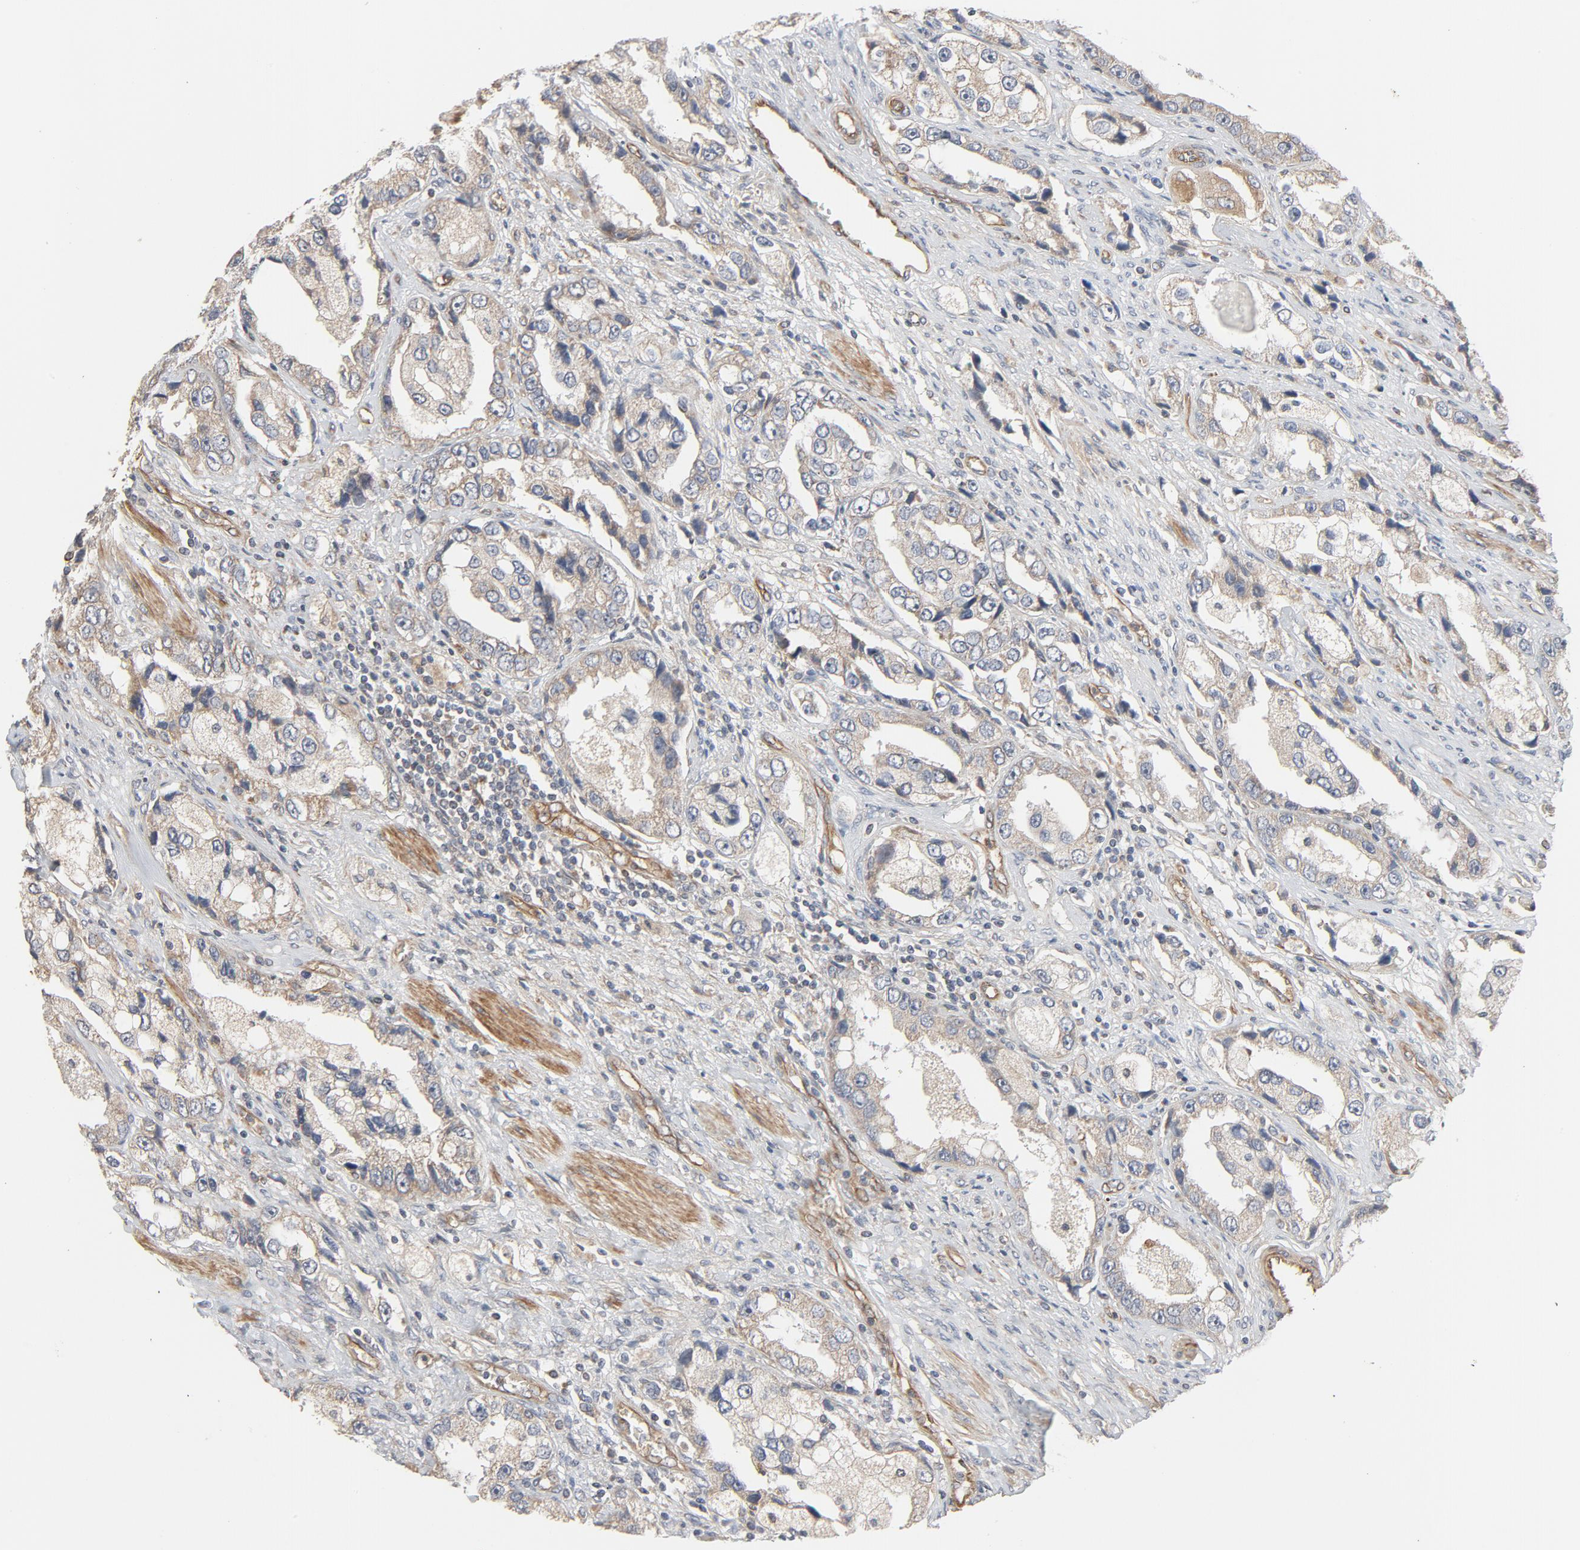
{"staining": {"intensity": "weak", "quantity": ">75%", "location": "cytoplasmic/membranous"}, "tissue": "prostate cancer", "cell_type": "Tumor cells", "image_type": "cancer", "snomed": [{"axis": "morphology", "description": "Adenocarcinoma, High grade"}, {"axis": "topography", "description": "Prostate"}], "caption": "Weak cytoplasmic/membranous positivity for a protein is present in about >75% of tumor cells of adenocarcinoma (high-grade) (prostate) using immunohistochemistry.", "gene": "TRIOBP", "patient": {"sex": "male", "age": 63}}